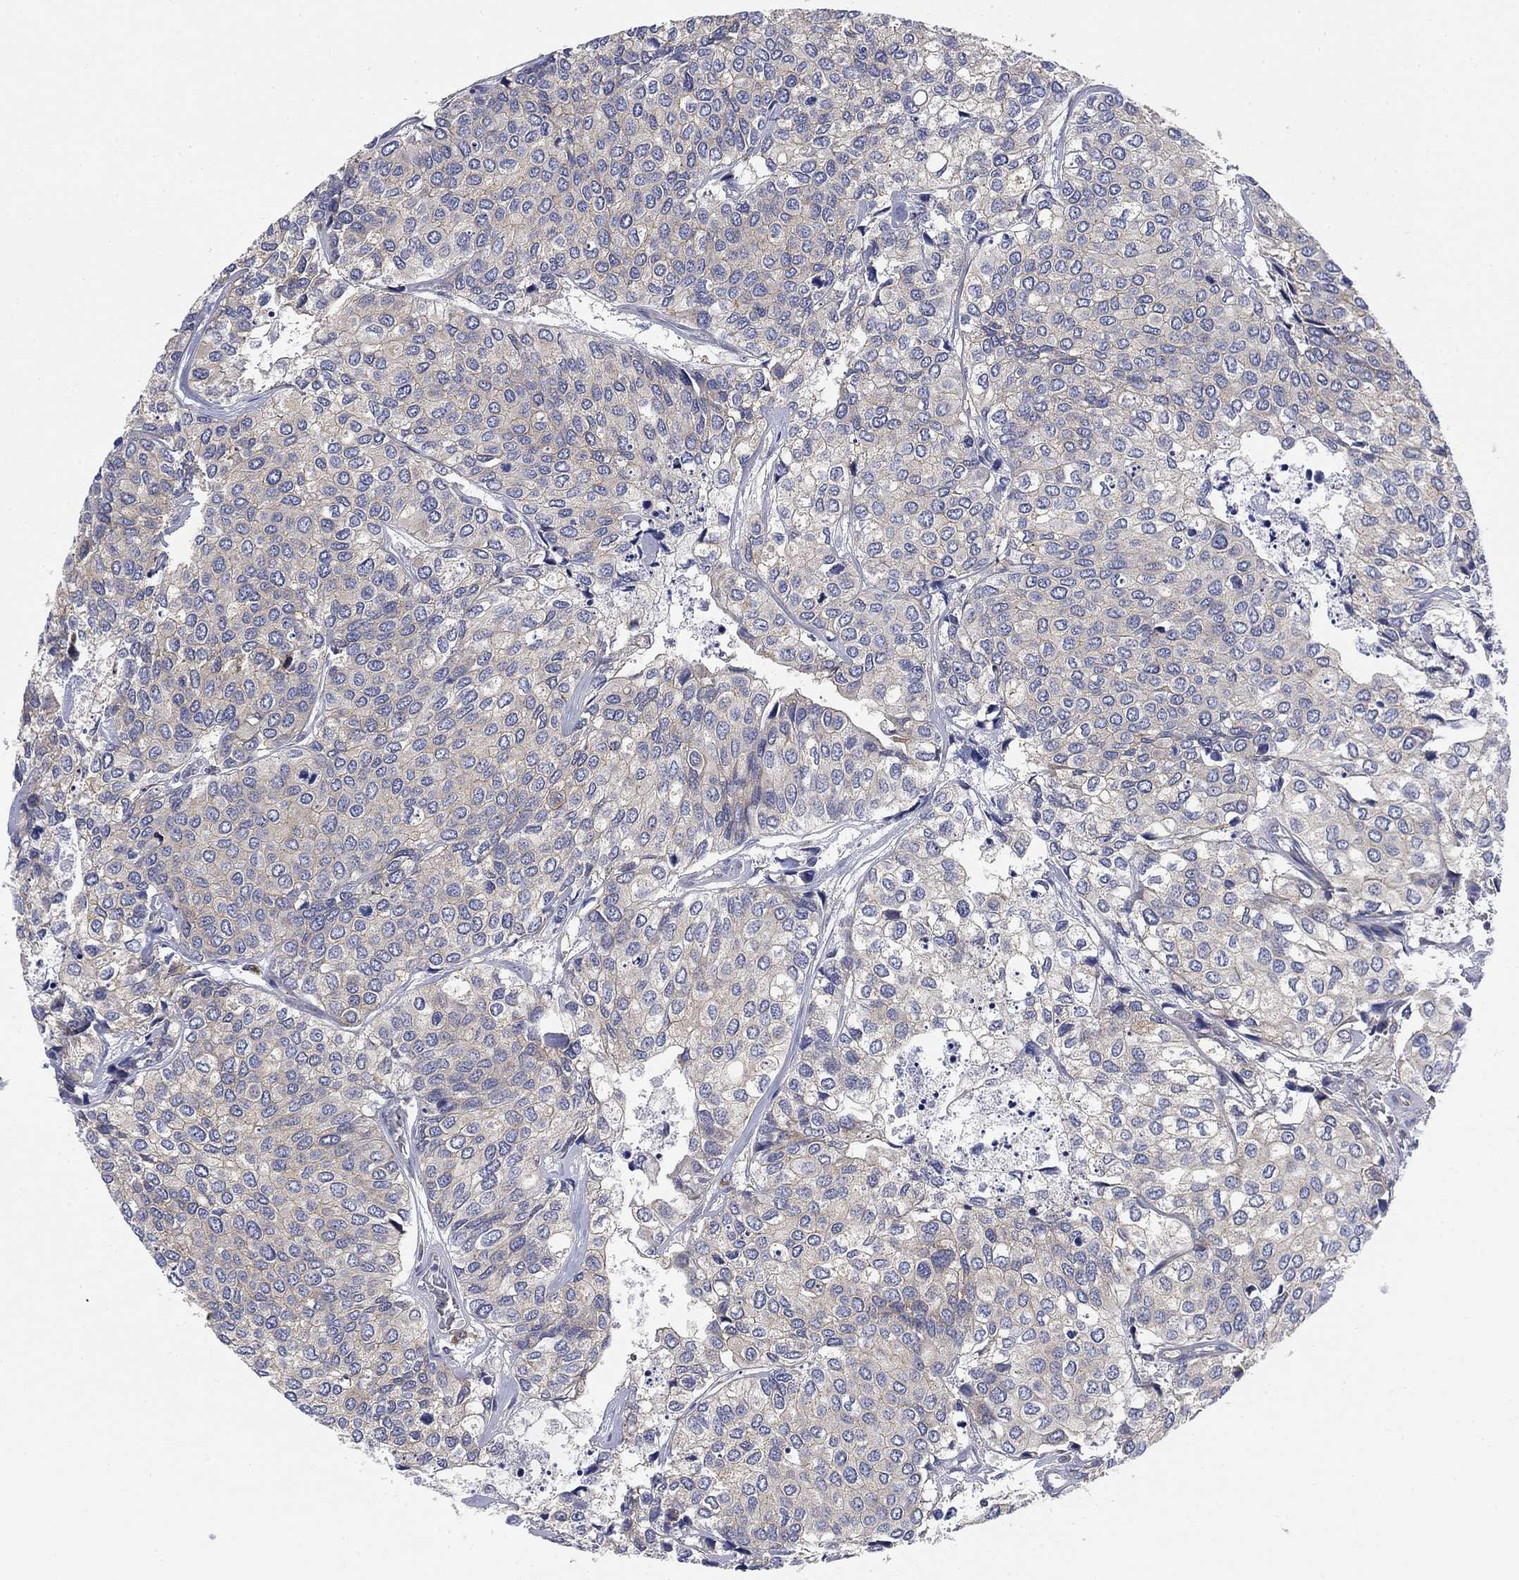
{"staining": {"intensity": "negative", "quantity": "none", "location": "none"}, "tissue": "urothelial cancer", "cell_type": "Tumor cells", "image_type": "cancer", "snomed": [{"axis": "morphology", "description": "Urothelial carcinoma, High grade"}, {"axis": "topography", "description": "Urinary bladder"}], "caption": "There is no significant positivity in tumor cells of urothelial carcinoma (high-grade). Nuclei are stained in blue.", "gene": "NACAD", "patient": {"sex": "male", "age": 73}}